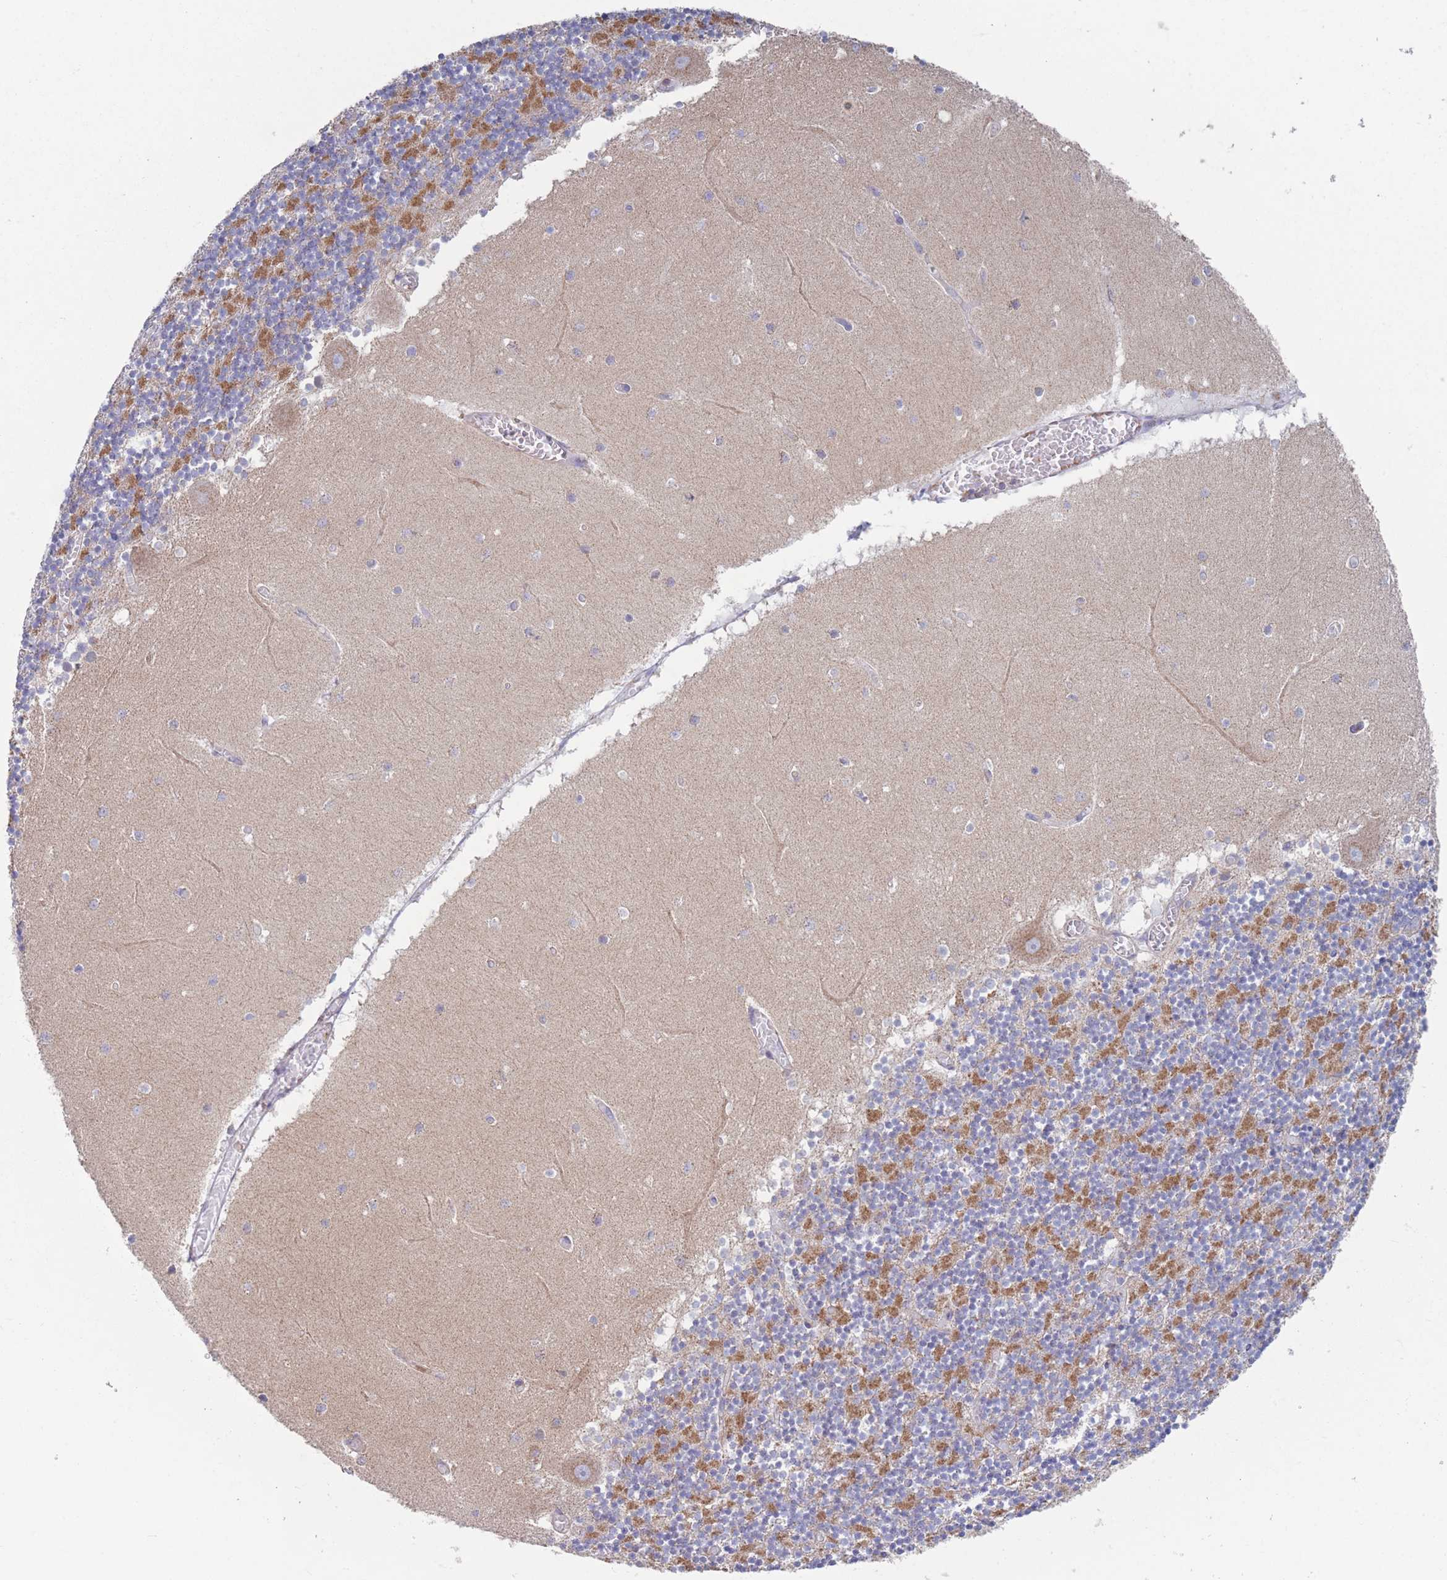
{"staining": {"intensity": "moderate", "quantity": "25%-75%", "location": "cytoplasmic/membranous"}, "tissue": "cerebellum", "cell_type": "Cells in granular layer", "image_type": "normal", "snomed": [{"axis": "morphology", "description": "Normal tissue, NOS"}, {"axis": "topography", "description": "Cerebellum"}], "caption": "Immunohistochemistry histopathology image of benign human cerebellum stained for a protein (brown), which displays medium levels of moderate cytoplasmic/membranous expression in approximately 25%-75% of cells in granular layer.", "gene": "ADH1A", "patient": {"sex": "female", "age": 28}}